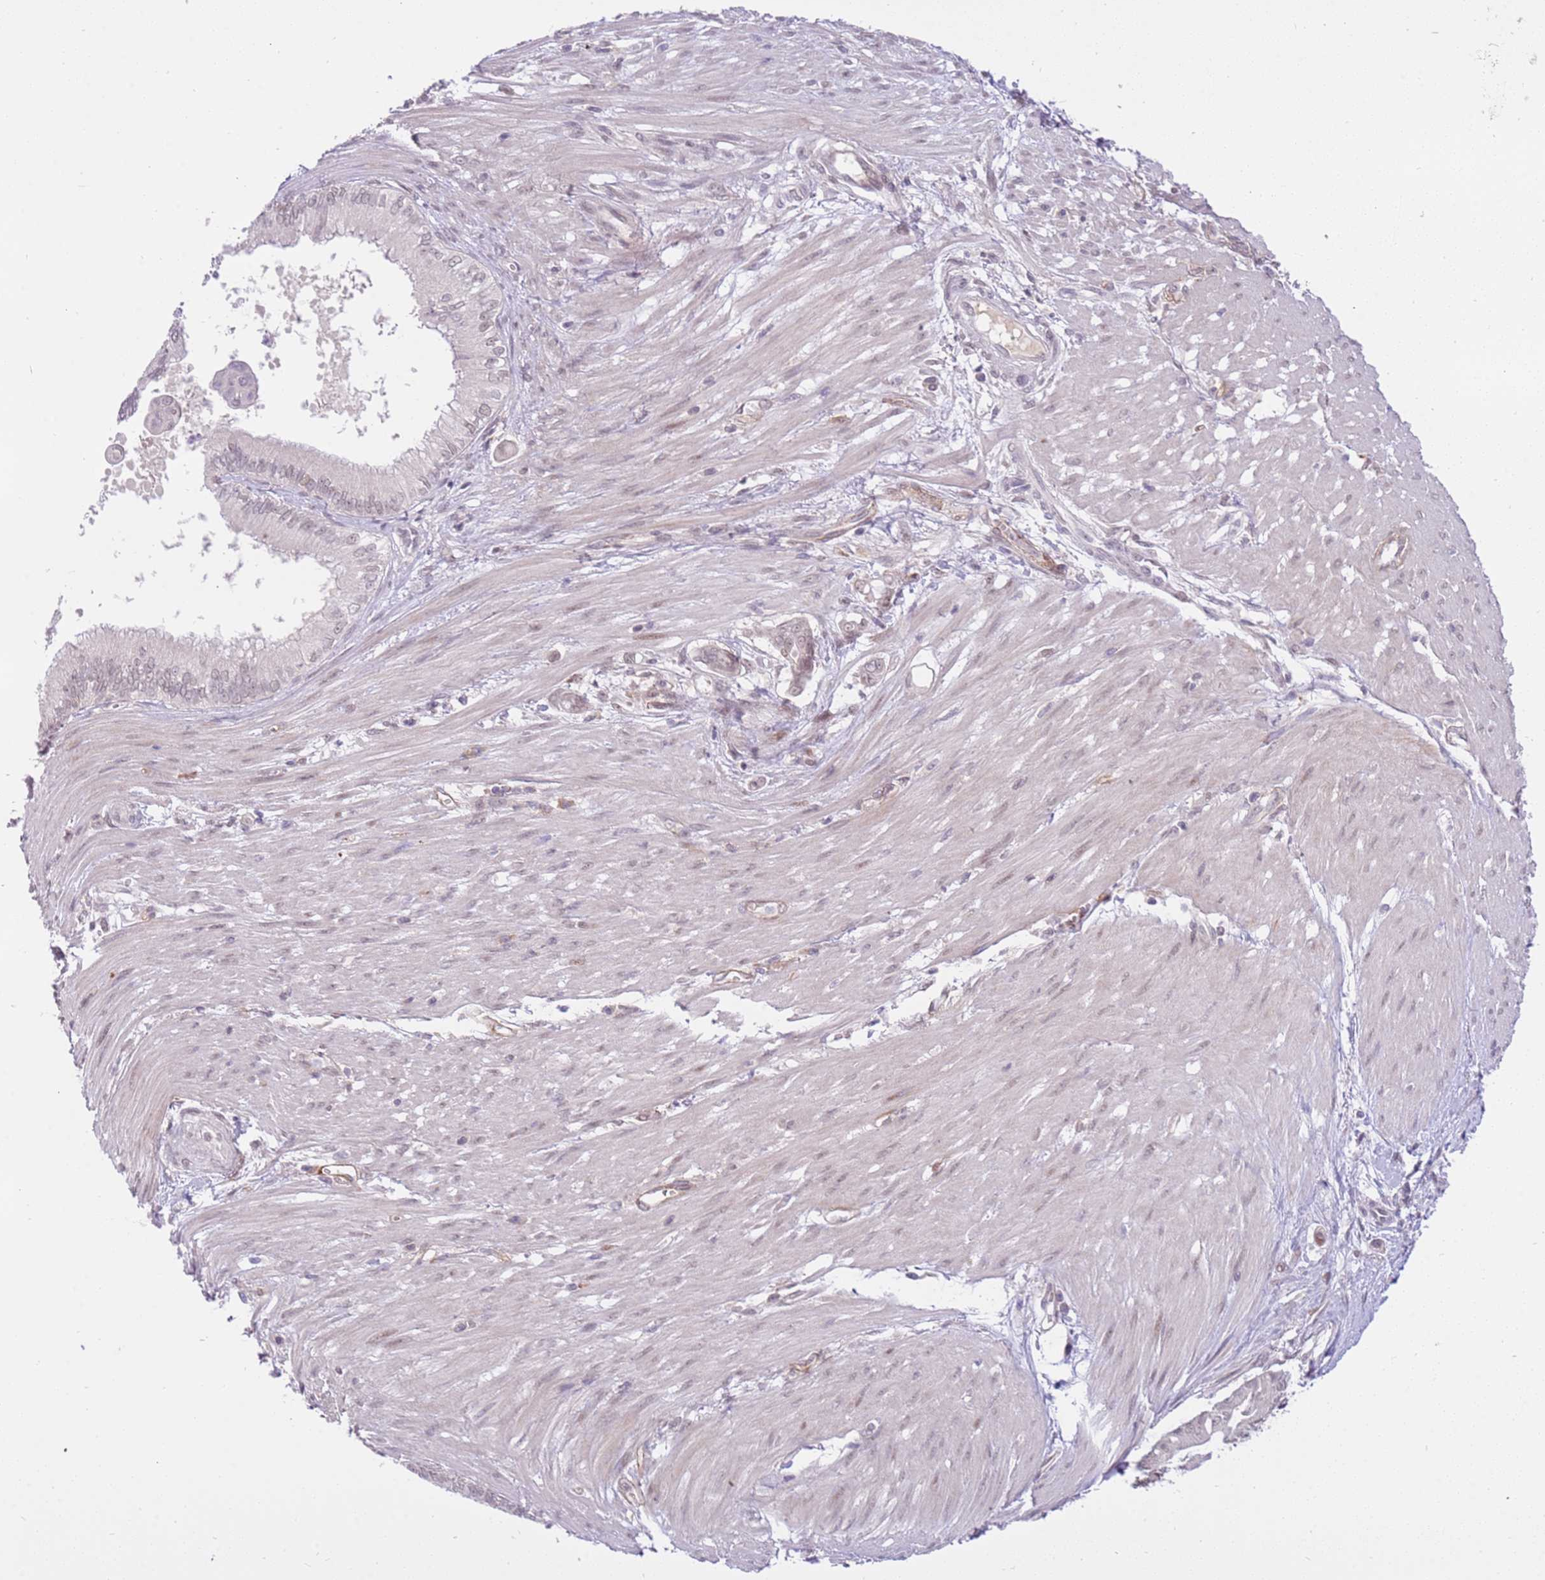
{"staining": {"intensity": "negative", "quantity": "none", "location": "none"}, "tissue": "pancreatic cancer", "cell_type": "Tumor cells", "image_type": "cancer", "snomed": [{"axis": "morphology", "description": "Adenocarcinoma, NOS"}, {"axis": "topography", "description": "Pancreas"}], "caption": "A histopathology image of human pancreatic adenocarcinoma is negative for staining in tumor cells.", "gene": "MAGEF1", "patient": {"sex": "male", "age": 71}}